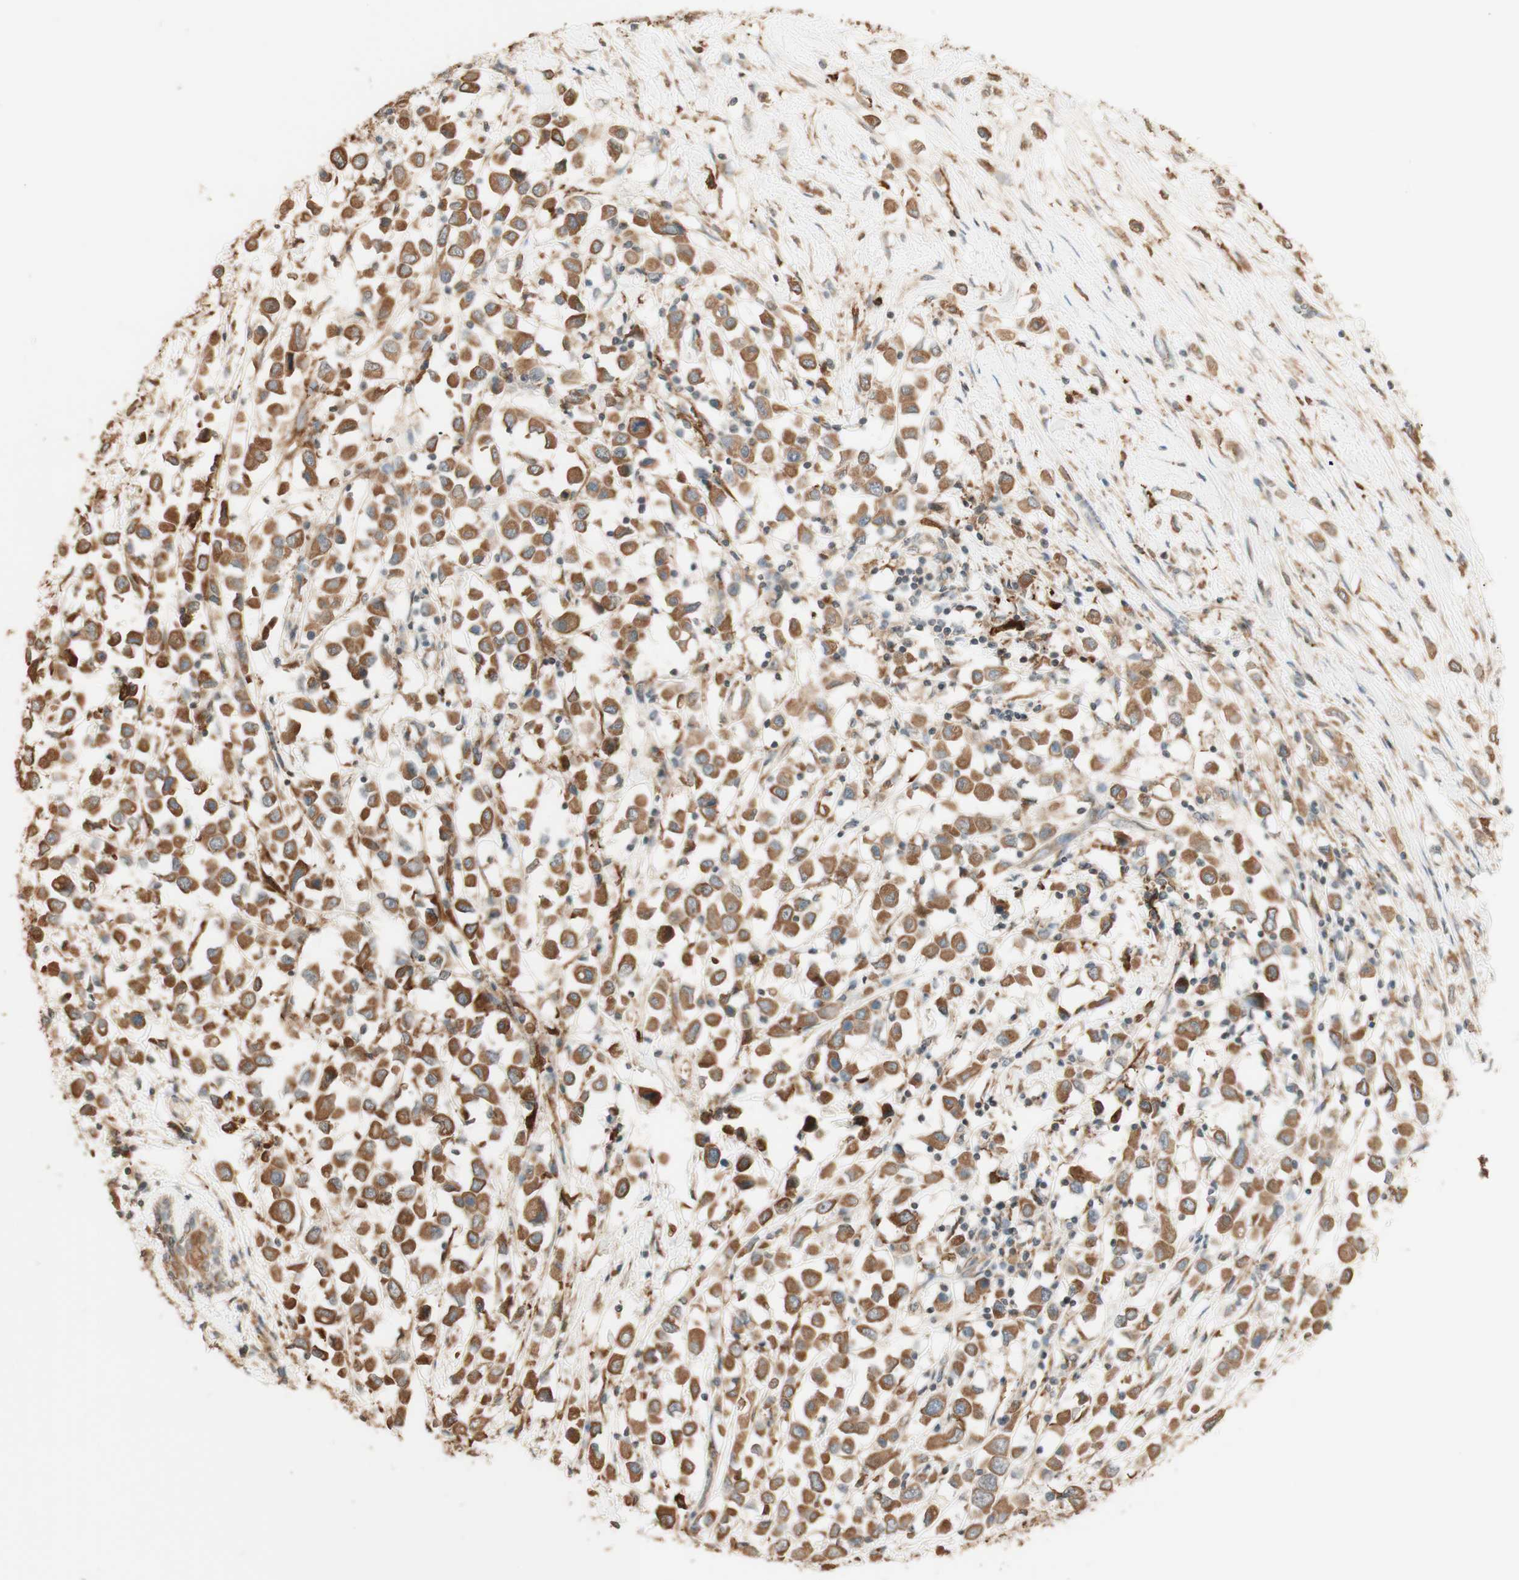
{"staining": {"intensity": "moderate", "quantity": ">75%", "location": "cytoplasmic/membranous"}, "tissue": "breast cancer", "cell_type": "Tumor cells", "image_type": "cancer", "snomed": [{"axis": "morphology", "description": "Duct carcinoma"}, {"axis": "topography", "description": "Breast"}], "caption": "Tumor cells display medium levels of moderate cytoplasmic/membranous staining in about >75% of cells in intraductal carcinoma (breast).", "gene": "CLCN2", "patient": {"sex": "female", "age": 61}}